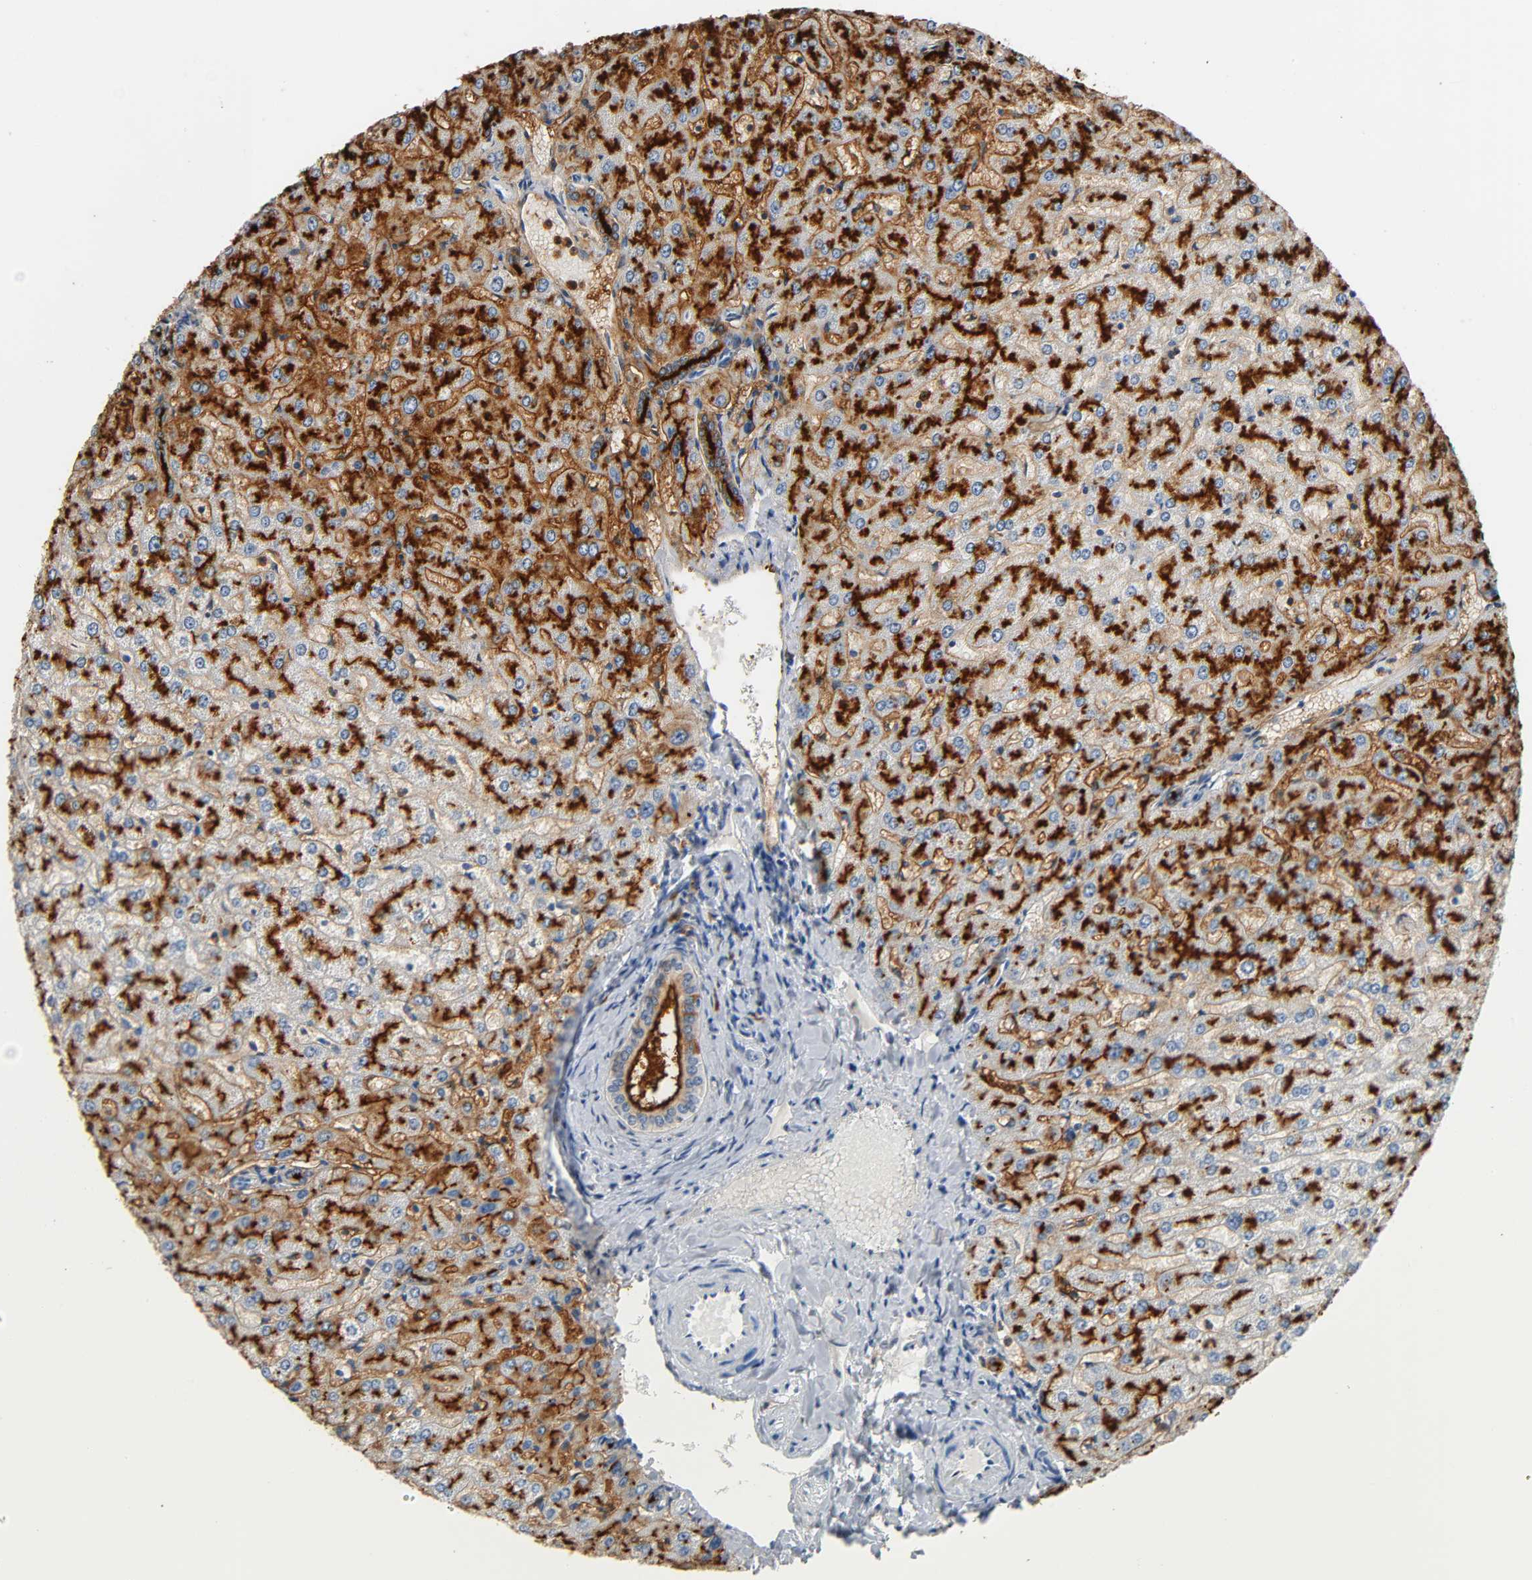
{"staining": {"intensity": "strong", "quantity": ">75%", "location": "cytoplasmic/membranous"}, "tissue": "liver", "cell_type": "Cholangiocytes", "image_type": "normal", "snomed": [{"axis": "morphology", "description": "Normal tissue, NOS"}, {"axis": "morphology", "description": "Fibrosis, NOS"}, {"axis": "topography", "description": "Liver"}], "caption": "Liver stained with DAB (3,3'-diaminobenzidine) immunohistochemistry (IHC) demonstrates high levels of strong cytoplasmic/membranous positivity in approximately >75% of cholangiocytes.", "gene": "ANPEP", "patient": {"sex": "female", "age": 29}}